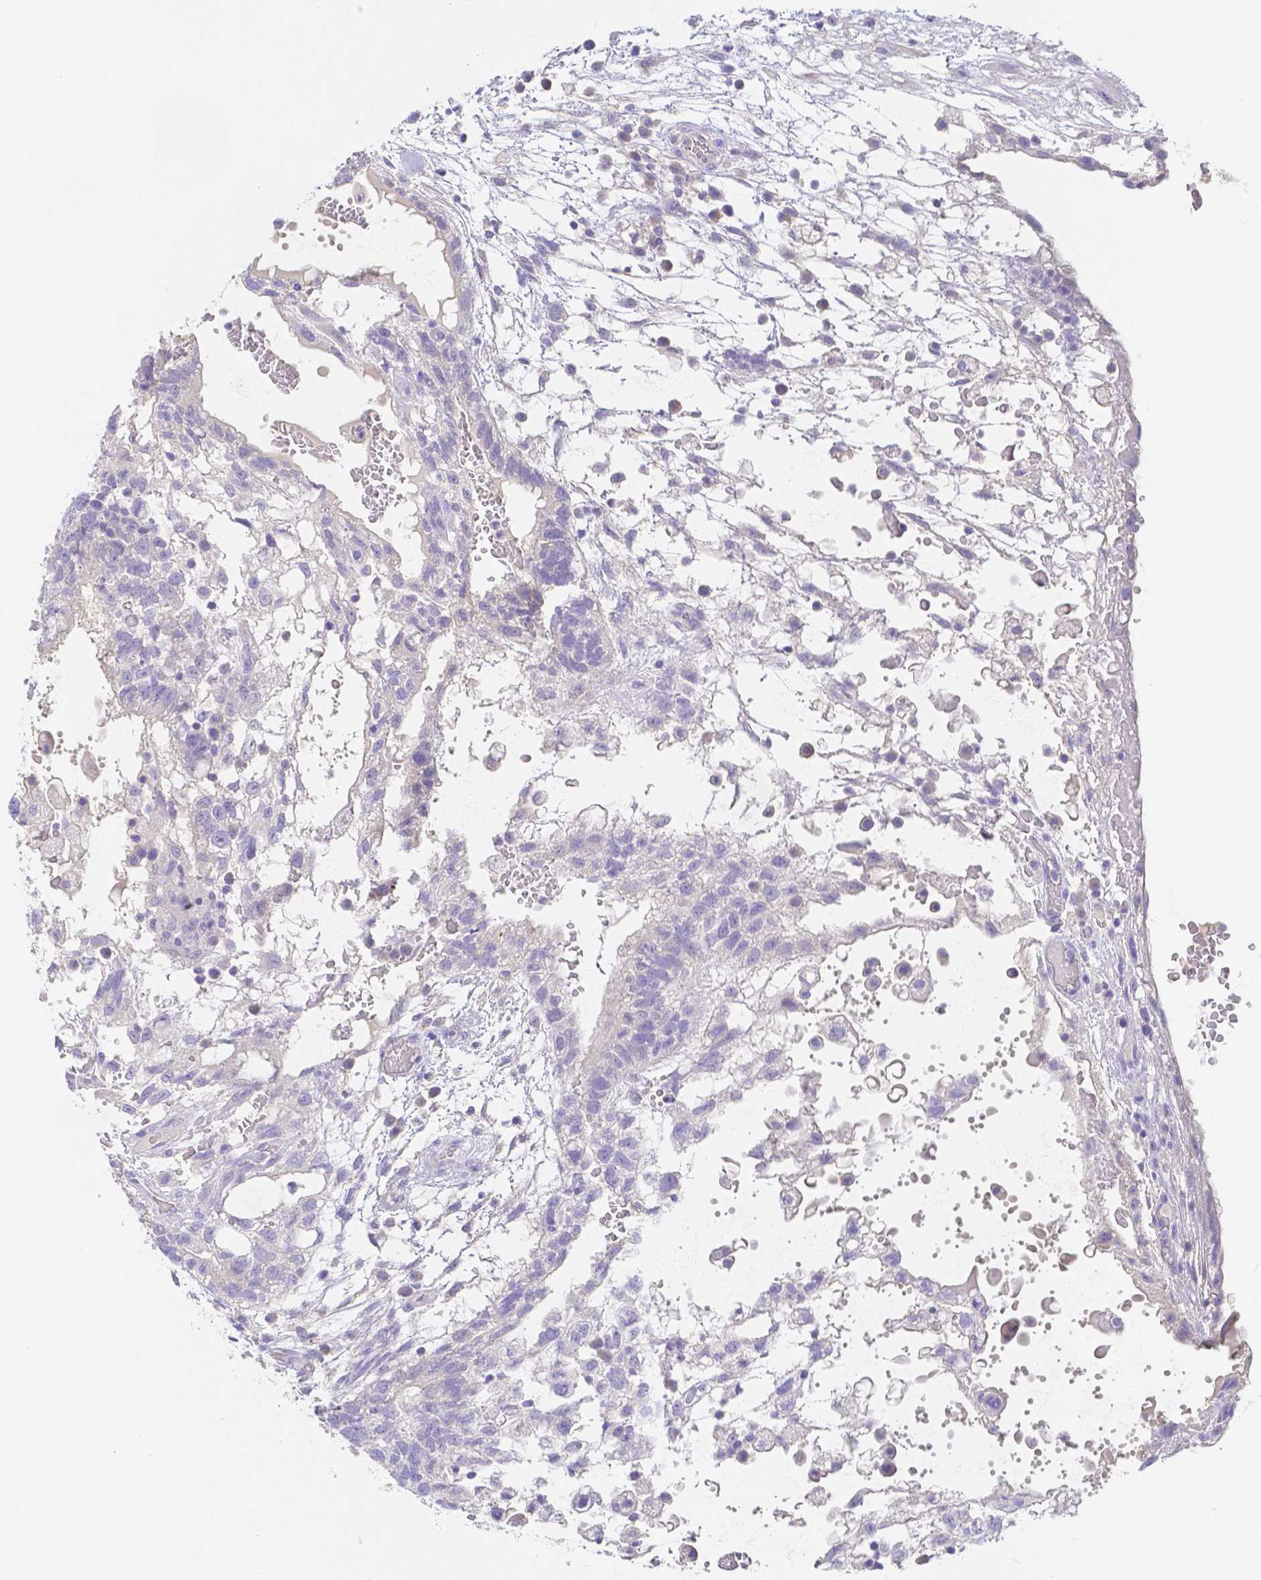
{"staining": {"intensity": "negative", "quantity": "none", "location": "none"}, "tissue": "testis cancer", "cell_type": "Tumor cells", "image_type": "cancer", "snomed": [{"axis": "morphology", "description": "Normal tissue, NOS"}, {"axis": "morphology", "description": "Carcinoma, Embryonal, NOS"}, {"axis": "topography", "description": "Testis"}], "caption": "A high-resolution image shows immunohistochemistry (IHC) staining of testis cancer (embryonal carcinoma), which shows no significant staining in tumor cells.", "gene": "ZG16B", "patient": {"sex": "male", "age": 32}}